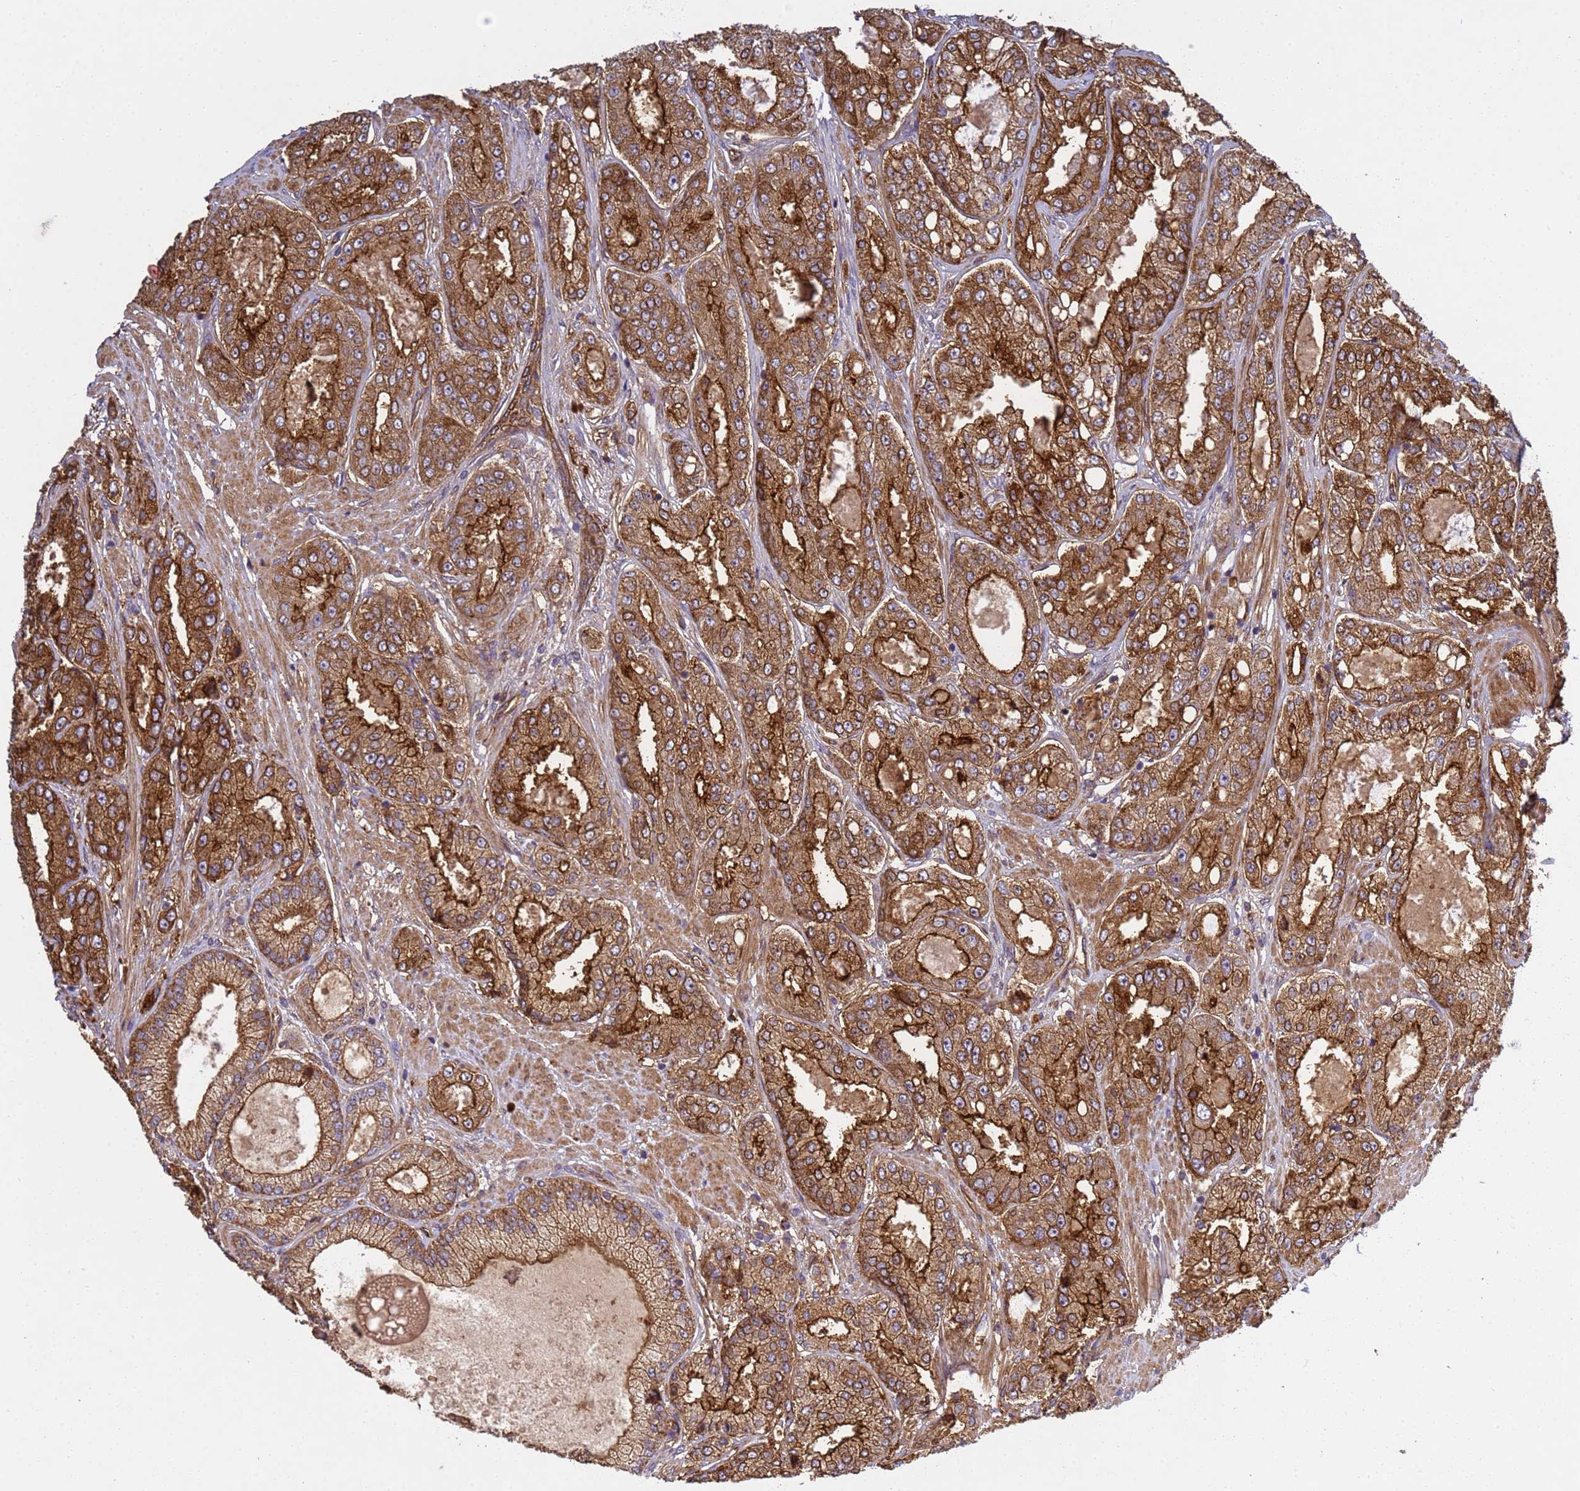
{"staining": {"intensity": "strong", "quantity": ">75%", "location": "cytoplasmic/membranous"}, "tissue": "prostate cancer", "cell_type": "Tumor cells", "image_type": "cancer", "snomed": [{"axis": "morphology", "description": "Adenocarcinoma, High grade"}, {"axis": "topography", "description": "Prostate"}], "caption": "This micrograph shows immunohistochemistry staining of adenocarcinoma (high-grade) (prostate), with high strong cytoplasmic/membranous expression in about >75% of tumor cells.", "gene": "C8orf34", "patient": {"sex": "male", "age": 71}}